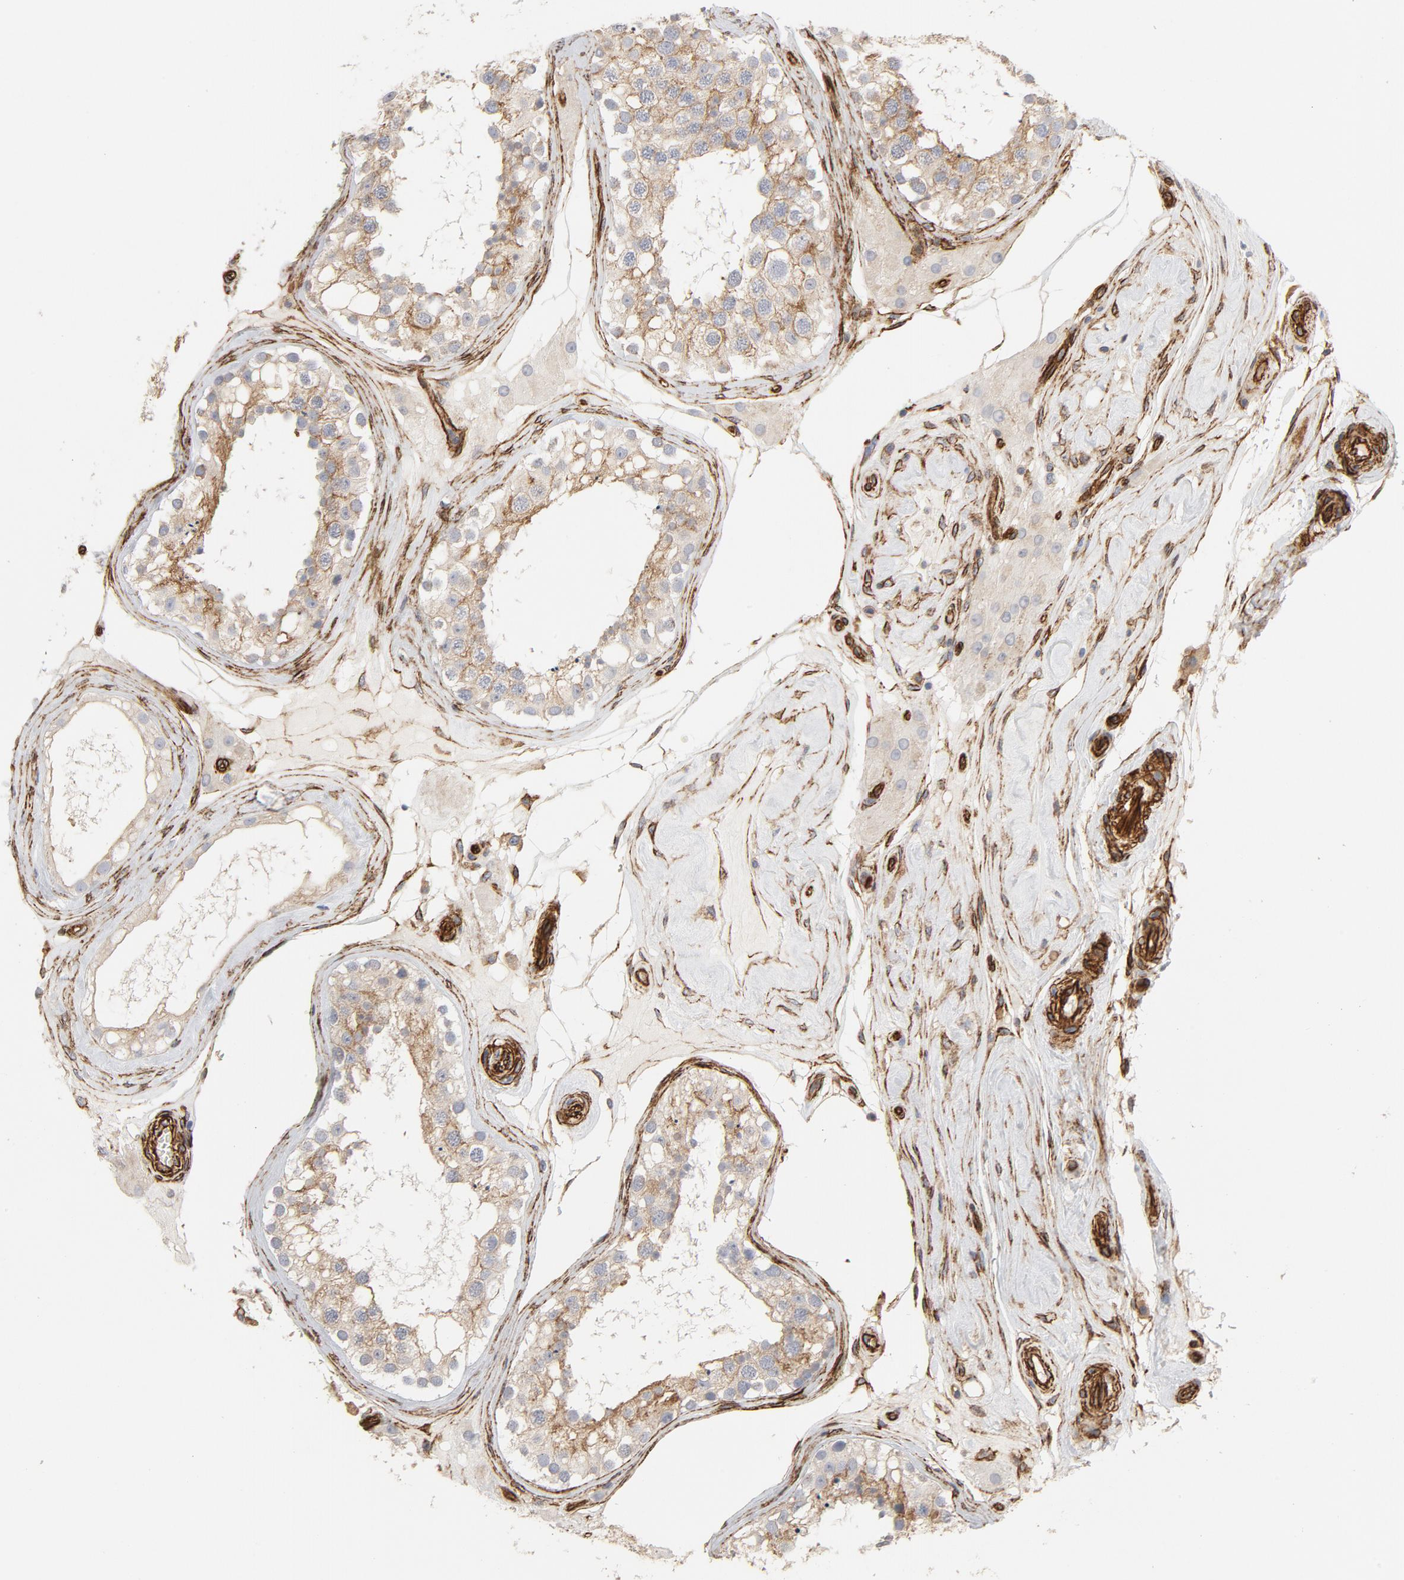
{"staining": {"intensity": "weak", "quantity": "25%-75%", "location": "cytoplasmic/membranous"}, "tissue": "testis", "cell_type": "Cells in seminiferous ducts", "image_type": "normal", "snomed": [{"axis": "morphology", "description": "Normal tissue, NOS"}, {"axis": "topography", "description": "Testis"}], "caption": "The histopathology image shows immunohistochemical staining of unremarkable testis. There is weak cytoplasmic/membranous staining is present in approximately 25%-75% of cells in seminiferous ducts.", "gene": "GNG2", "patient": {"sex": "male", "age": 68}}